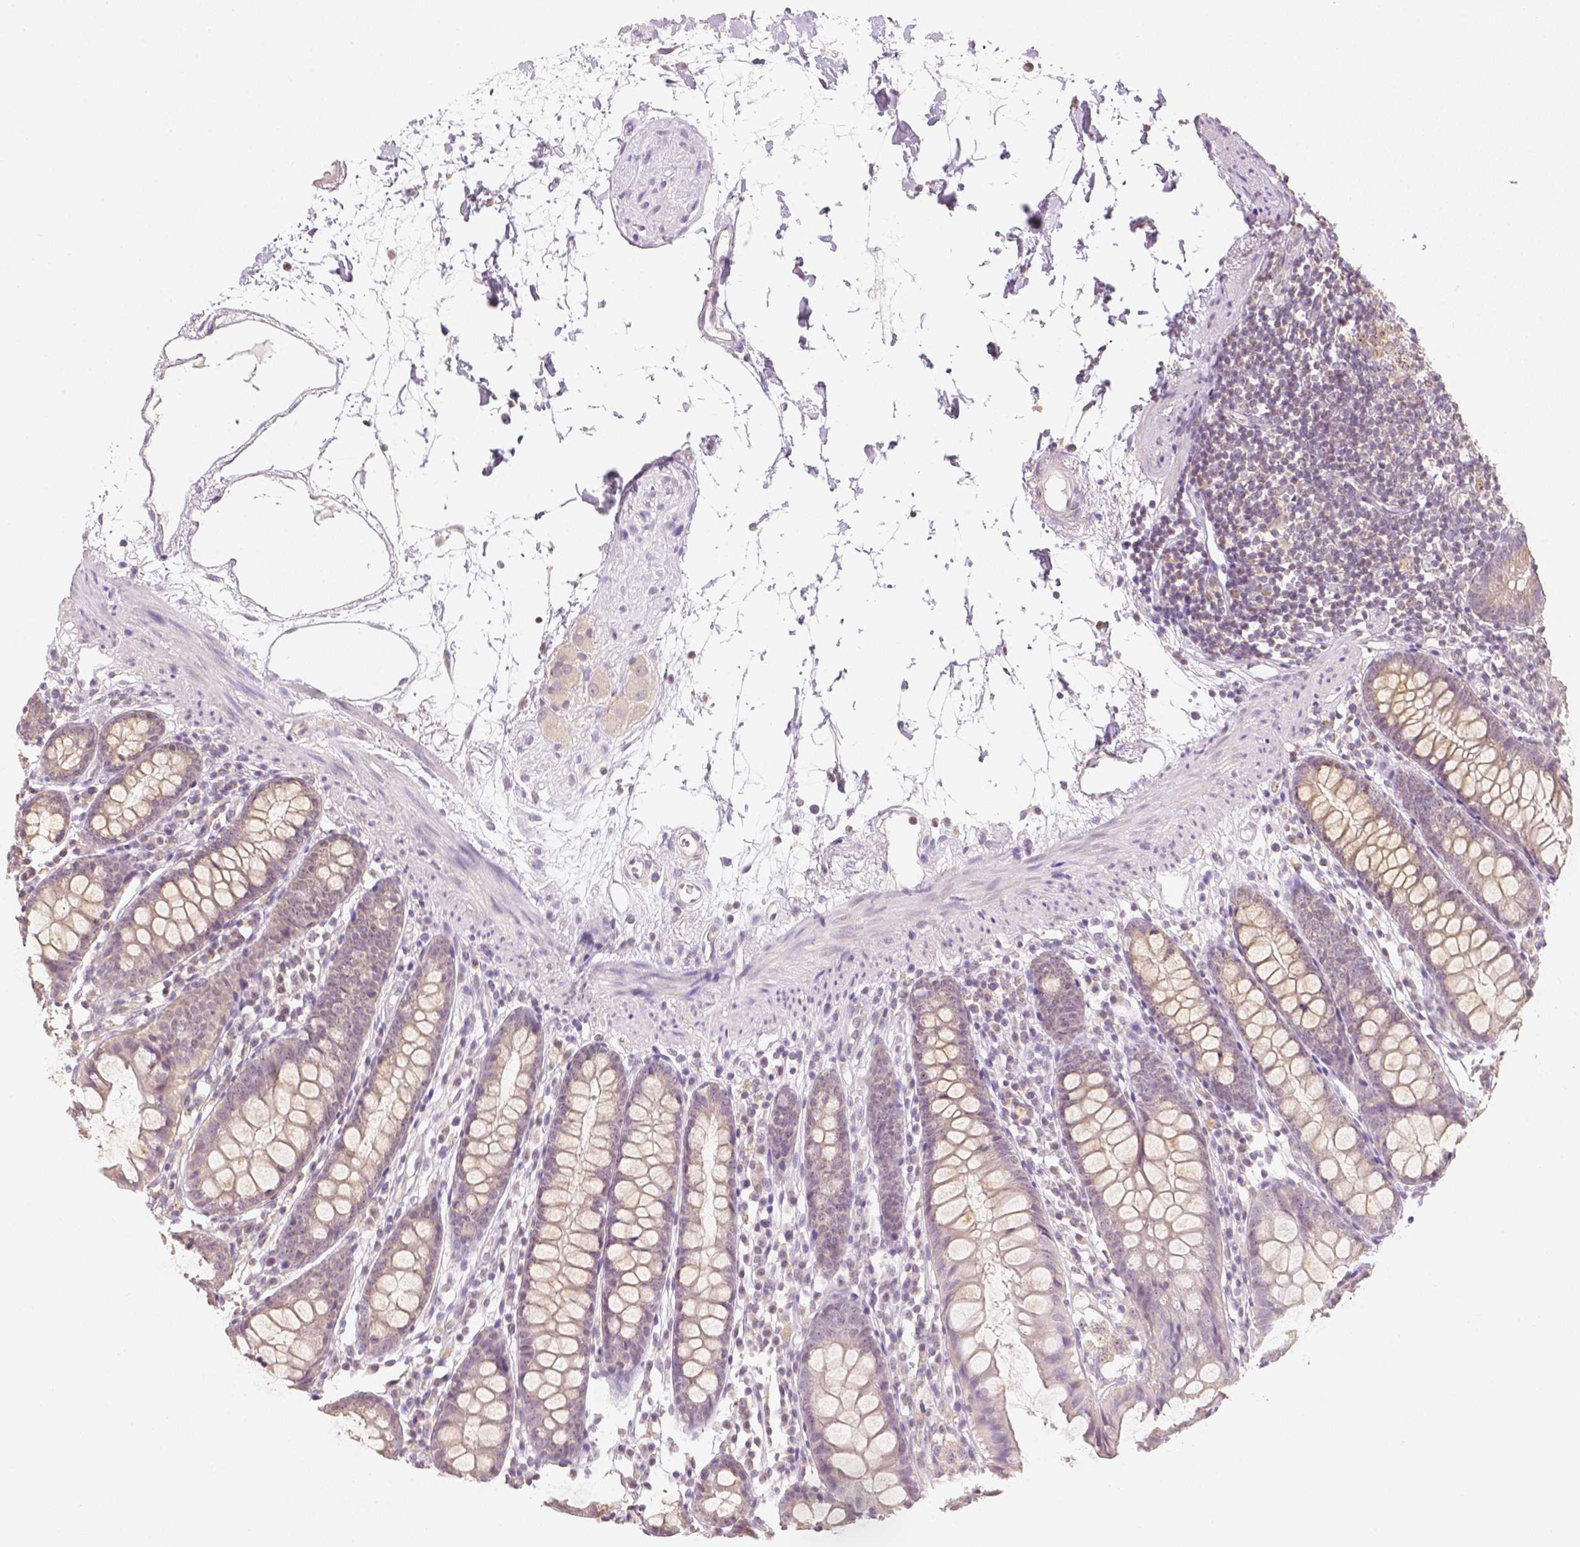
{"staining": {"intensity": "negative", "quantity": "none", "location": "none"}, "tissue": "colon", "cell_type": "Endothelial cells", "image_type": "normal", "snomed": [{"axis": "morphology", "description": "Normal tissue, NOS"}, {"axis": "topography", "description": "Colon"}], "caption": "A photomicrograph of colon stained for a protein demonstrates no brown staining in endothelial cells. The staining is performed using DAB brown chromogen with nuclei counter-stained in using hematoxylin.", "gene": "NVL", "patient": {"sex": "female", "age": 84}}